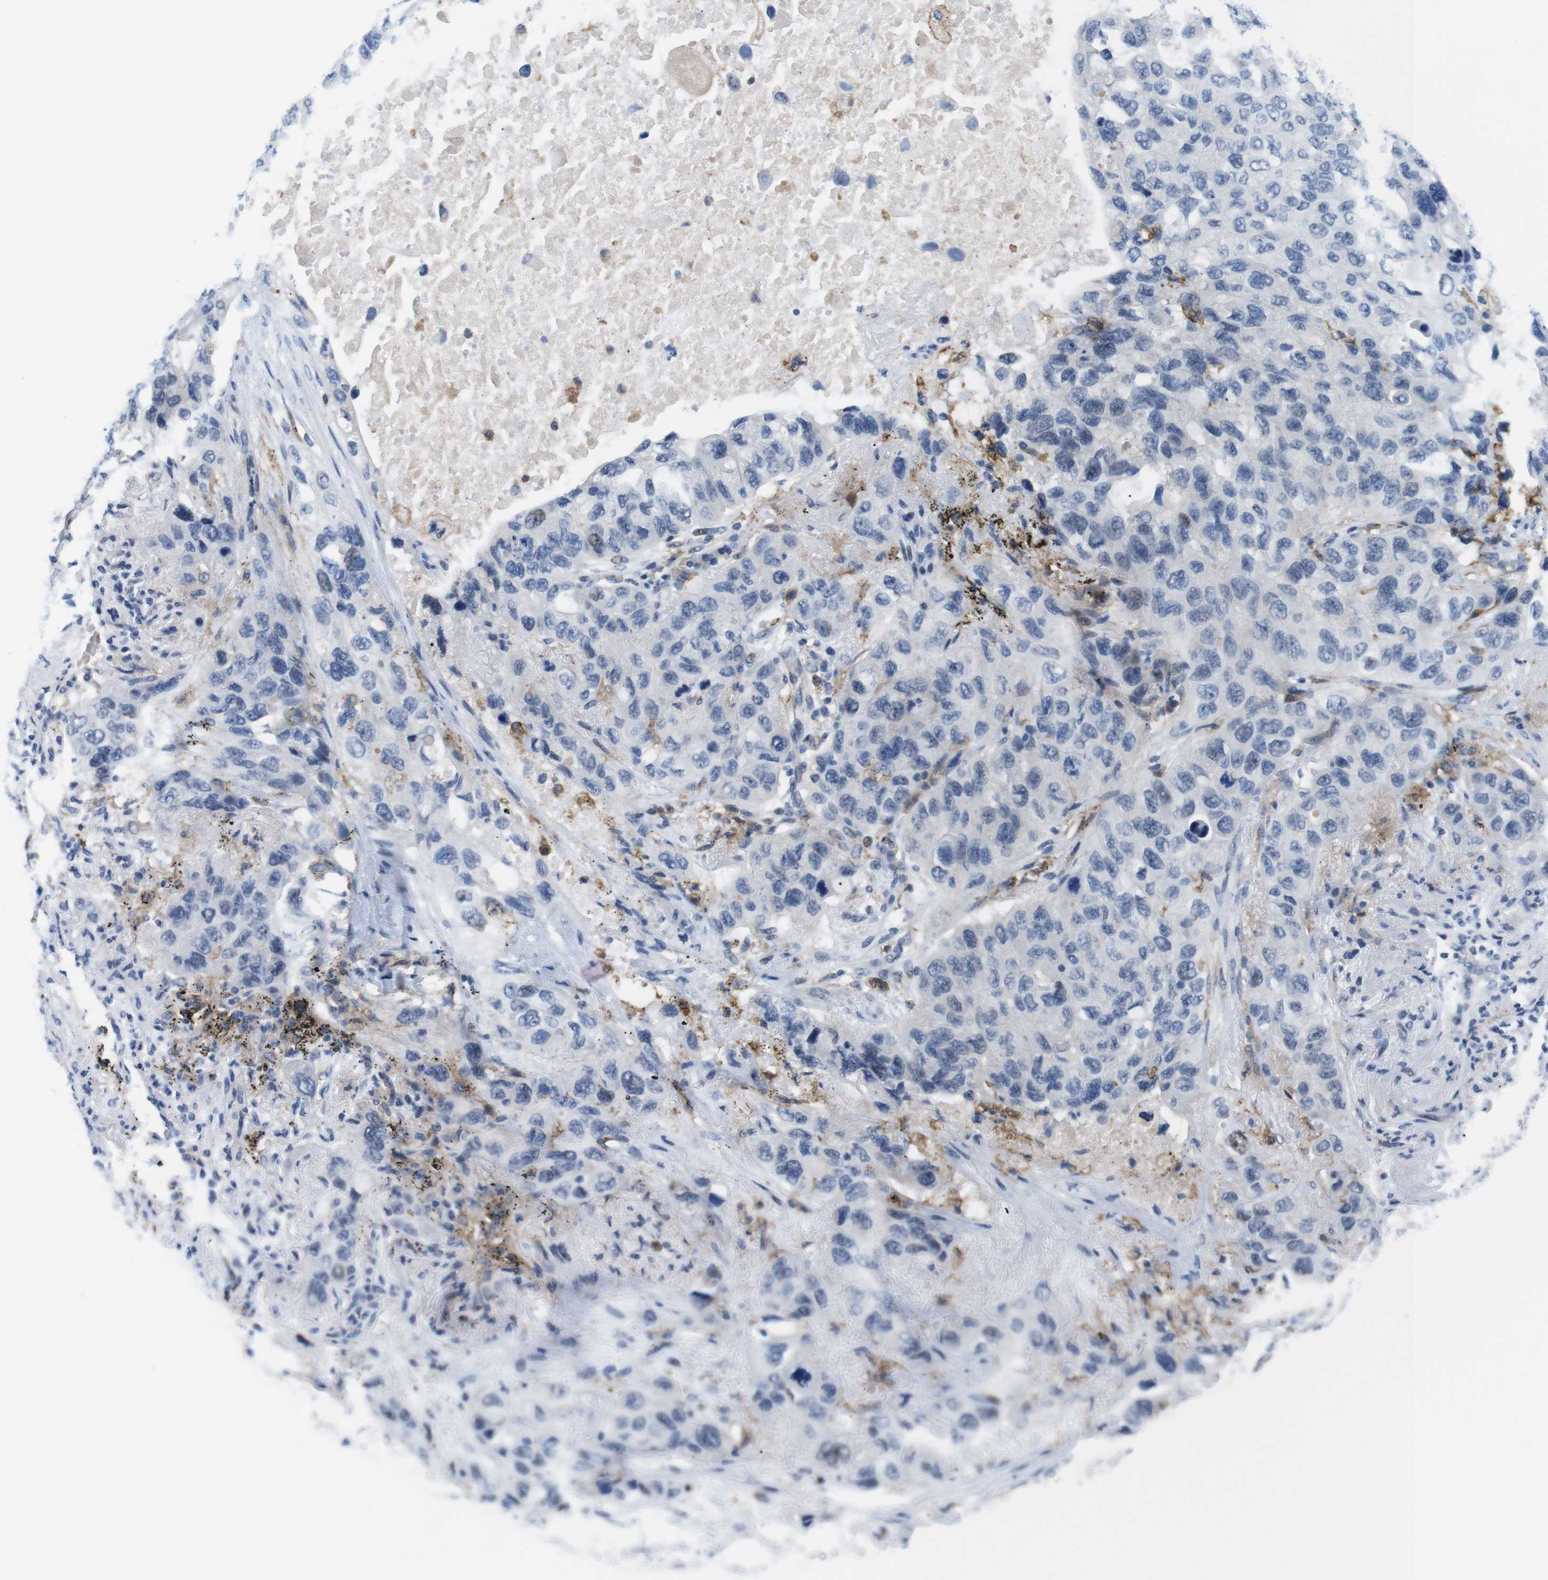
{"staining": {"intensity": "negative", "quantity": "none", "location": "none"}, "tissue": "lung cancer", "cell_type": "Tumor cells", "image_type": "cancer", "snomed": [{"axis": "morphology", "description": "Squamous cell carcinoma, NOS"}, {"axis": "topography", "description": "Lung"}], "caption": "Photomicrograph shows no protein positivity in tumor cells of lung squamous cell carcinoma tissue.", "gene": "CD300C", "patient": {"sex": "female", "age": 73}}